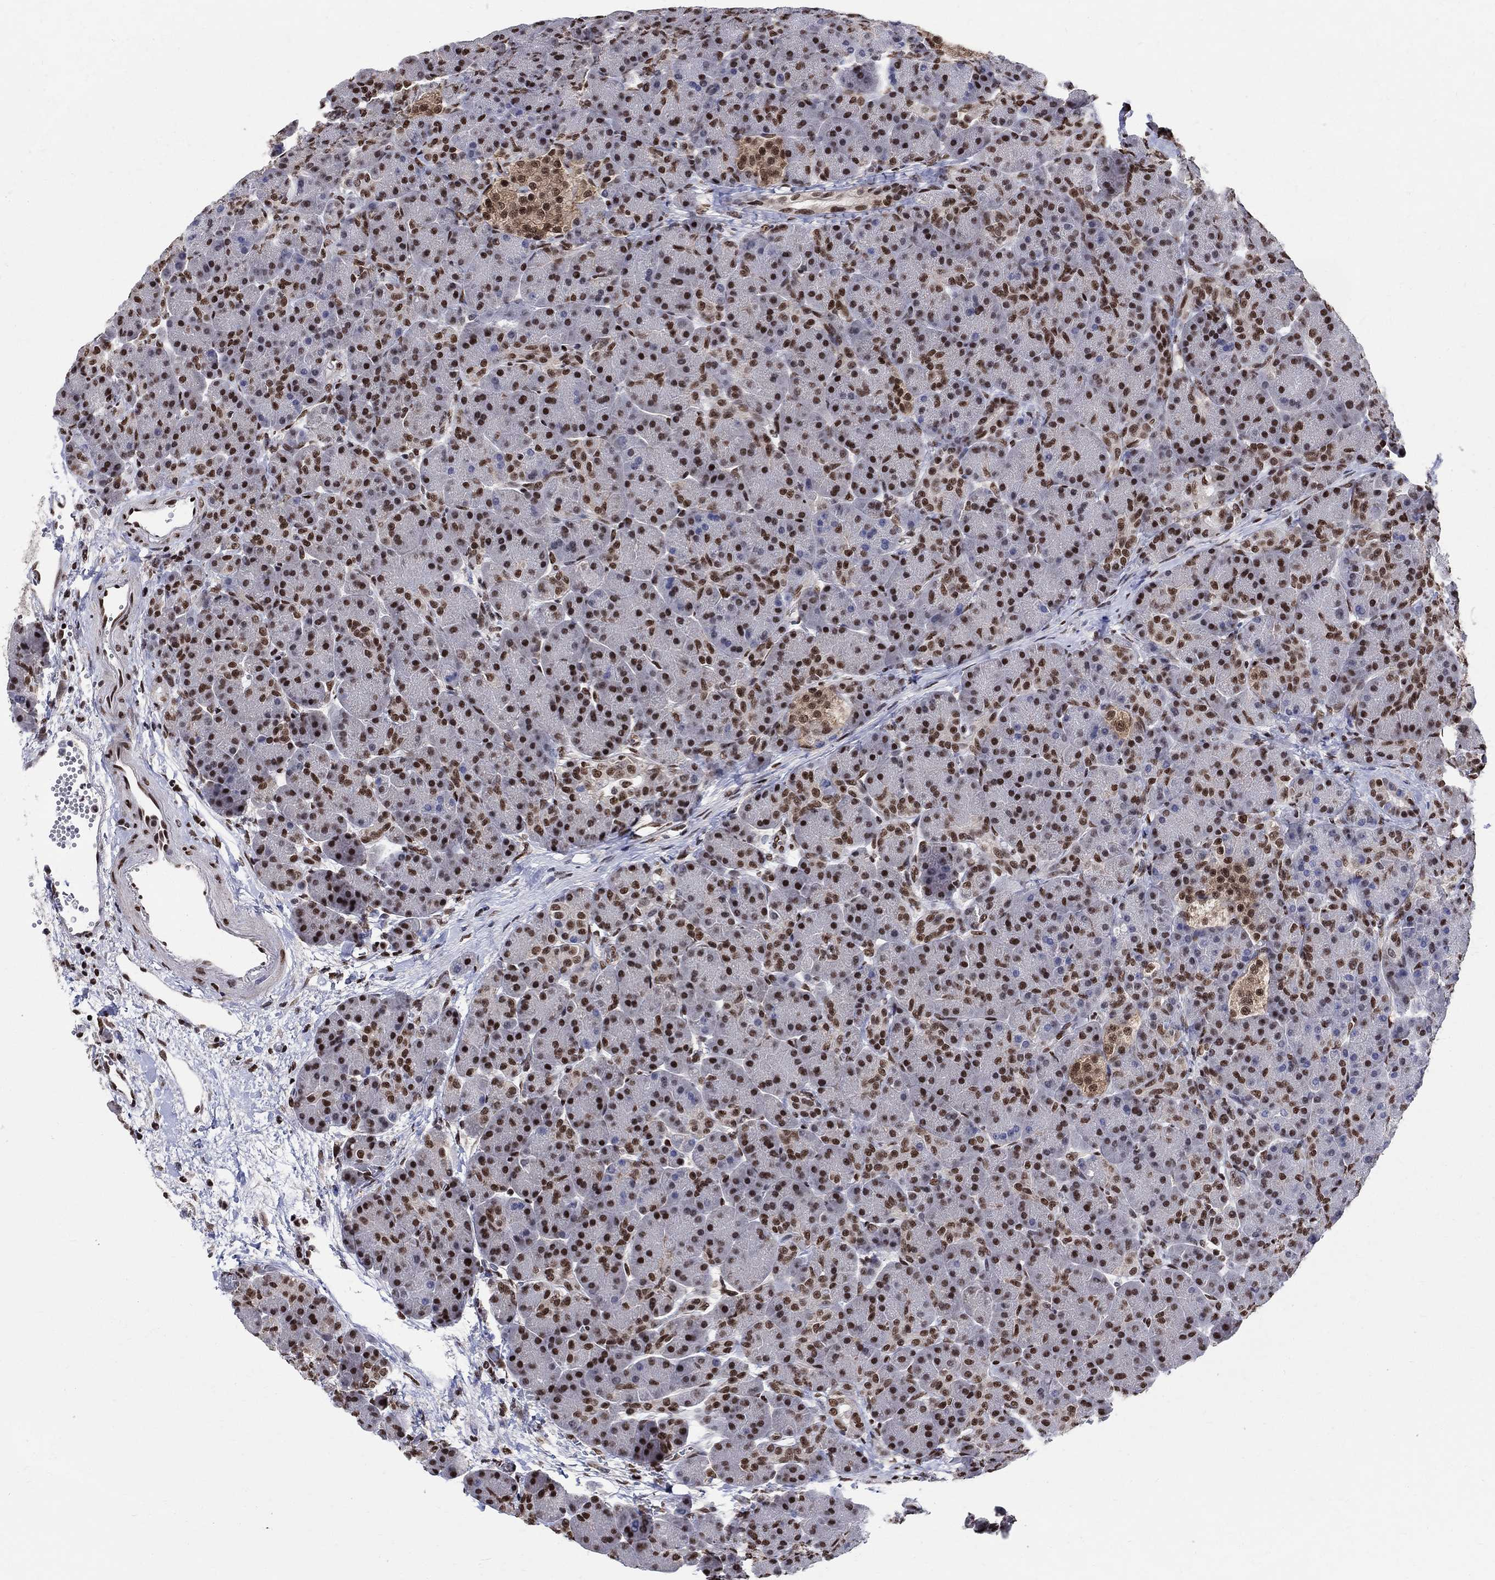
{"staining": {"intensity": "strong", "quantity": "25%-75%", "location": "nuclear"}, "tissue": "pancreas", "cell_type": "Exocrine glandular cells", "image_type": "normal", "snomed": [{"axis": "morphology", "description": "Normal tissue, NOS"}, {"axis": "topography", "description": "Pancreas"}], "caption": "A brown stain highlights strong nuclear positivity of a protein in exocrine glandular cells of unremarkable human pancreas.", "gene": "FBXO16", "patient": {"sex": "female", "age": 63}}